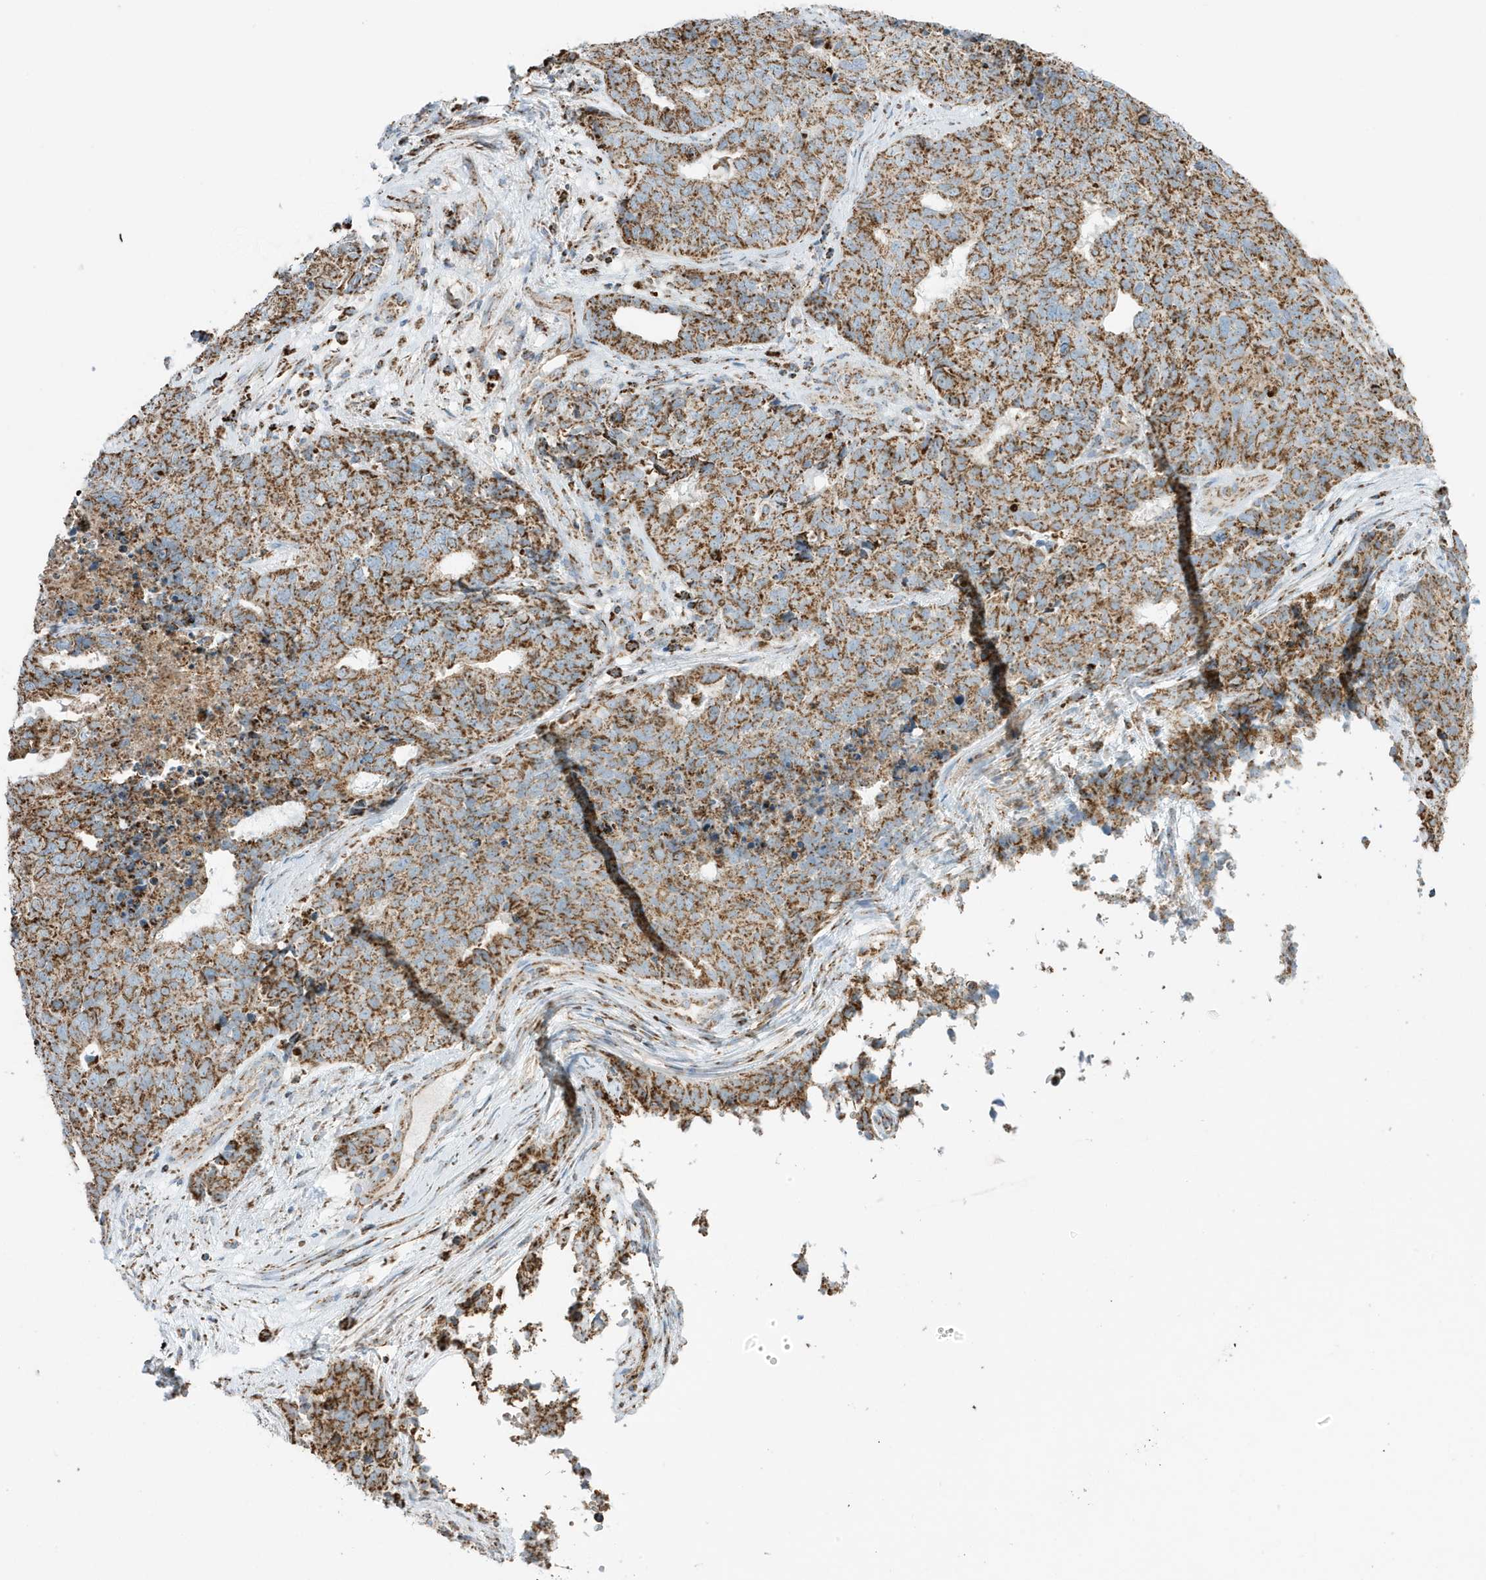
{"staining": {"intensity": "moderate", "quantity": ">75%", "location": "cytoplasmic/membranous"}, "tissue": "cervical cancer", "cell_type": "Tumor cells", "image_type": "cancer", "snomed": [{"axis": "morphology", "description": "Squamous cell carcinoma, NOS"}, {"axis": "topography", "description": "Cervix"}], "caption": "This image reveals immunohistochemistry staining of cervical squamous cell carcinoma, with medium moderate cytoplasmic/membranous staining in about >75% of tumor cells.", "gene": "ATP5ME", "patient": {"sex": "female", "age": 63}}